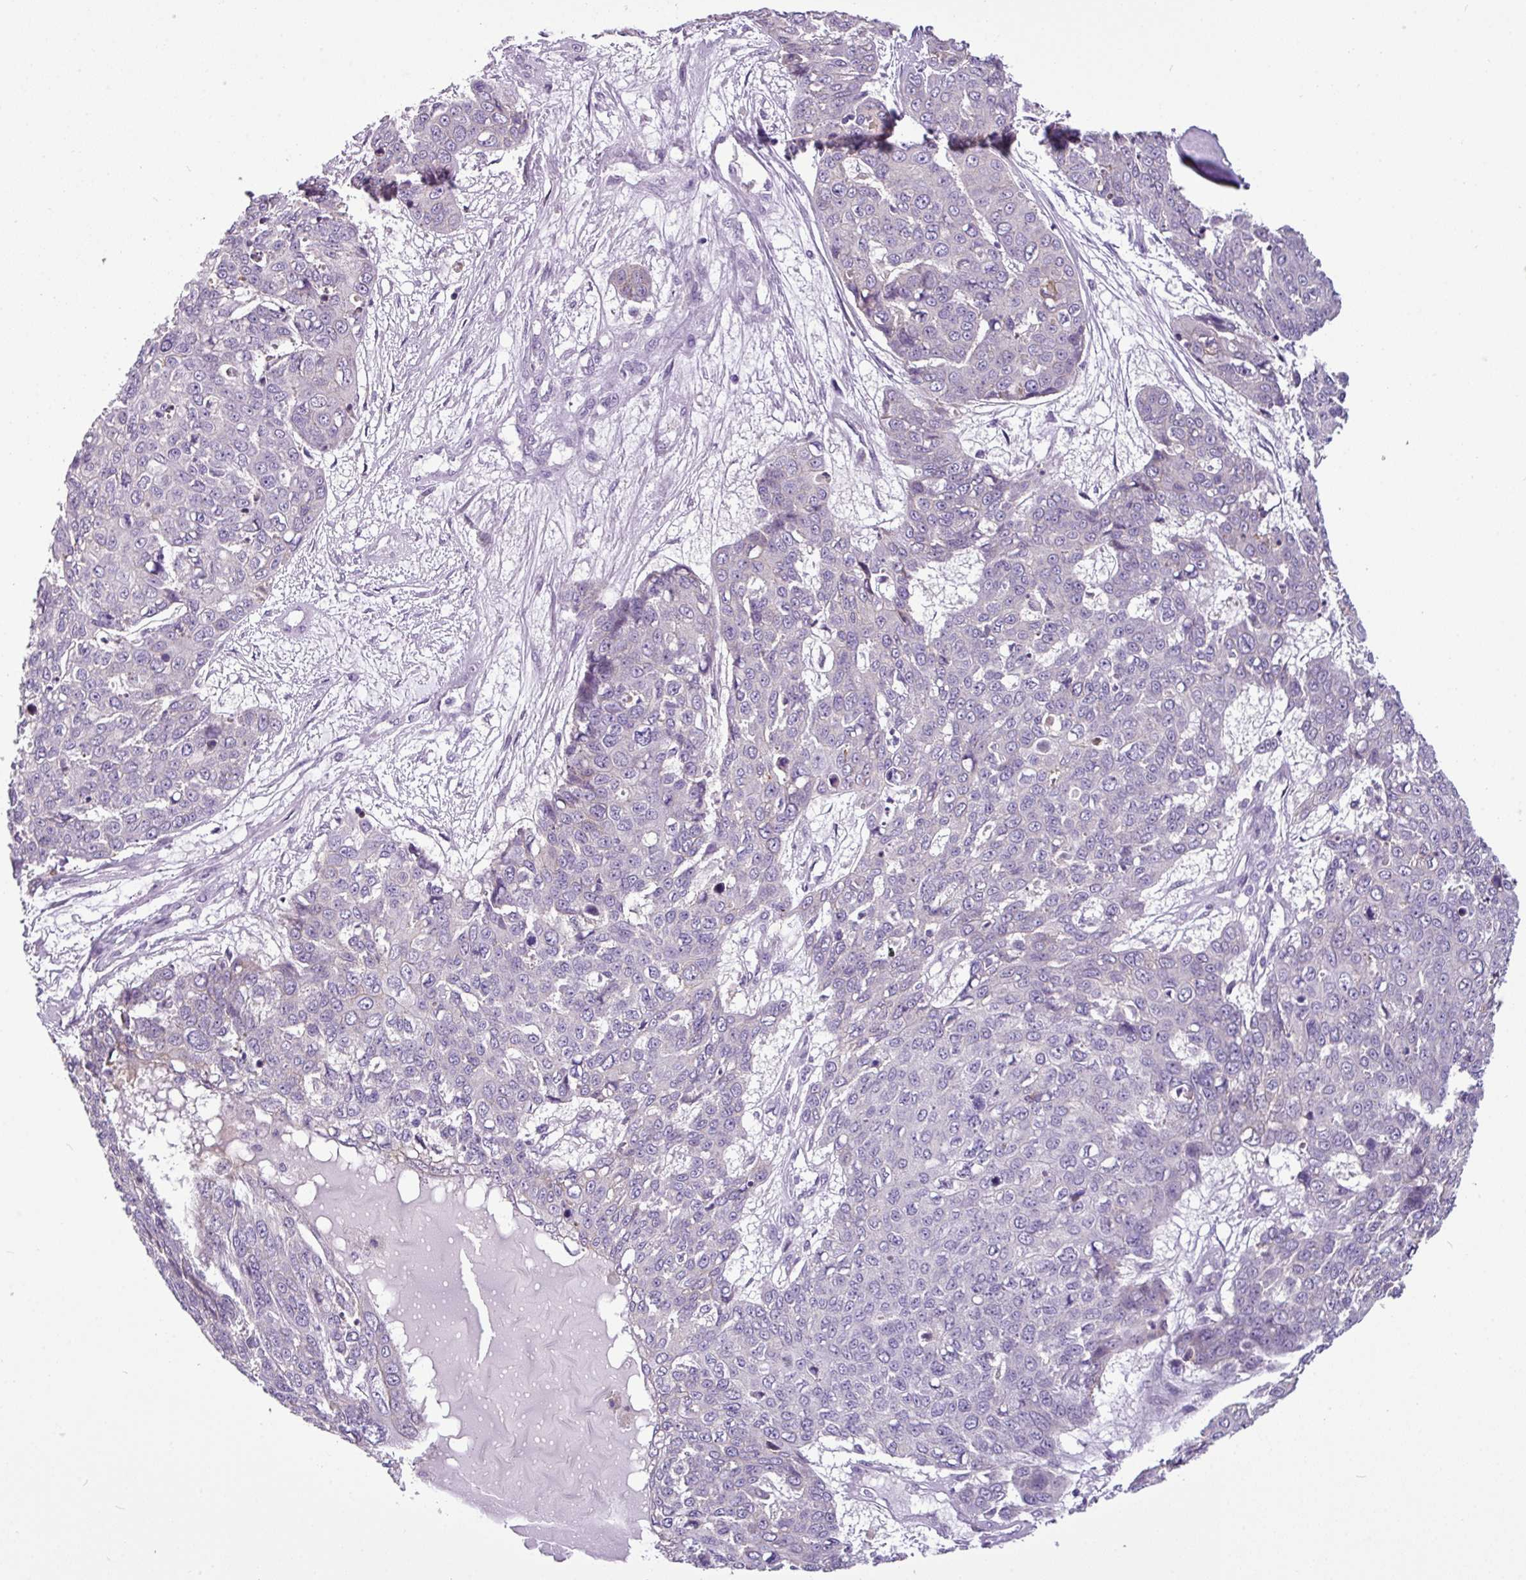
{"staining": {"intensity": "negative", "quantity": "none", "location": "none"}, "tissue": "skin cancer", "cell_type": "Tumor cells", "image_type": "cancer", "snomed": [{"axis": "morphology", "description": "Squamous cell carcinoma, NOS"}, {"axis": "topography", "description": "Skin"}], "caption": "There is no significant positivity in tumor cells of skin cancer.", "gene": "TMEM178B", "patient": {"sex": "male", "age": 71}}